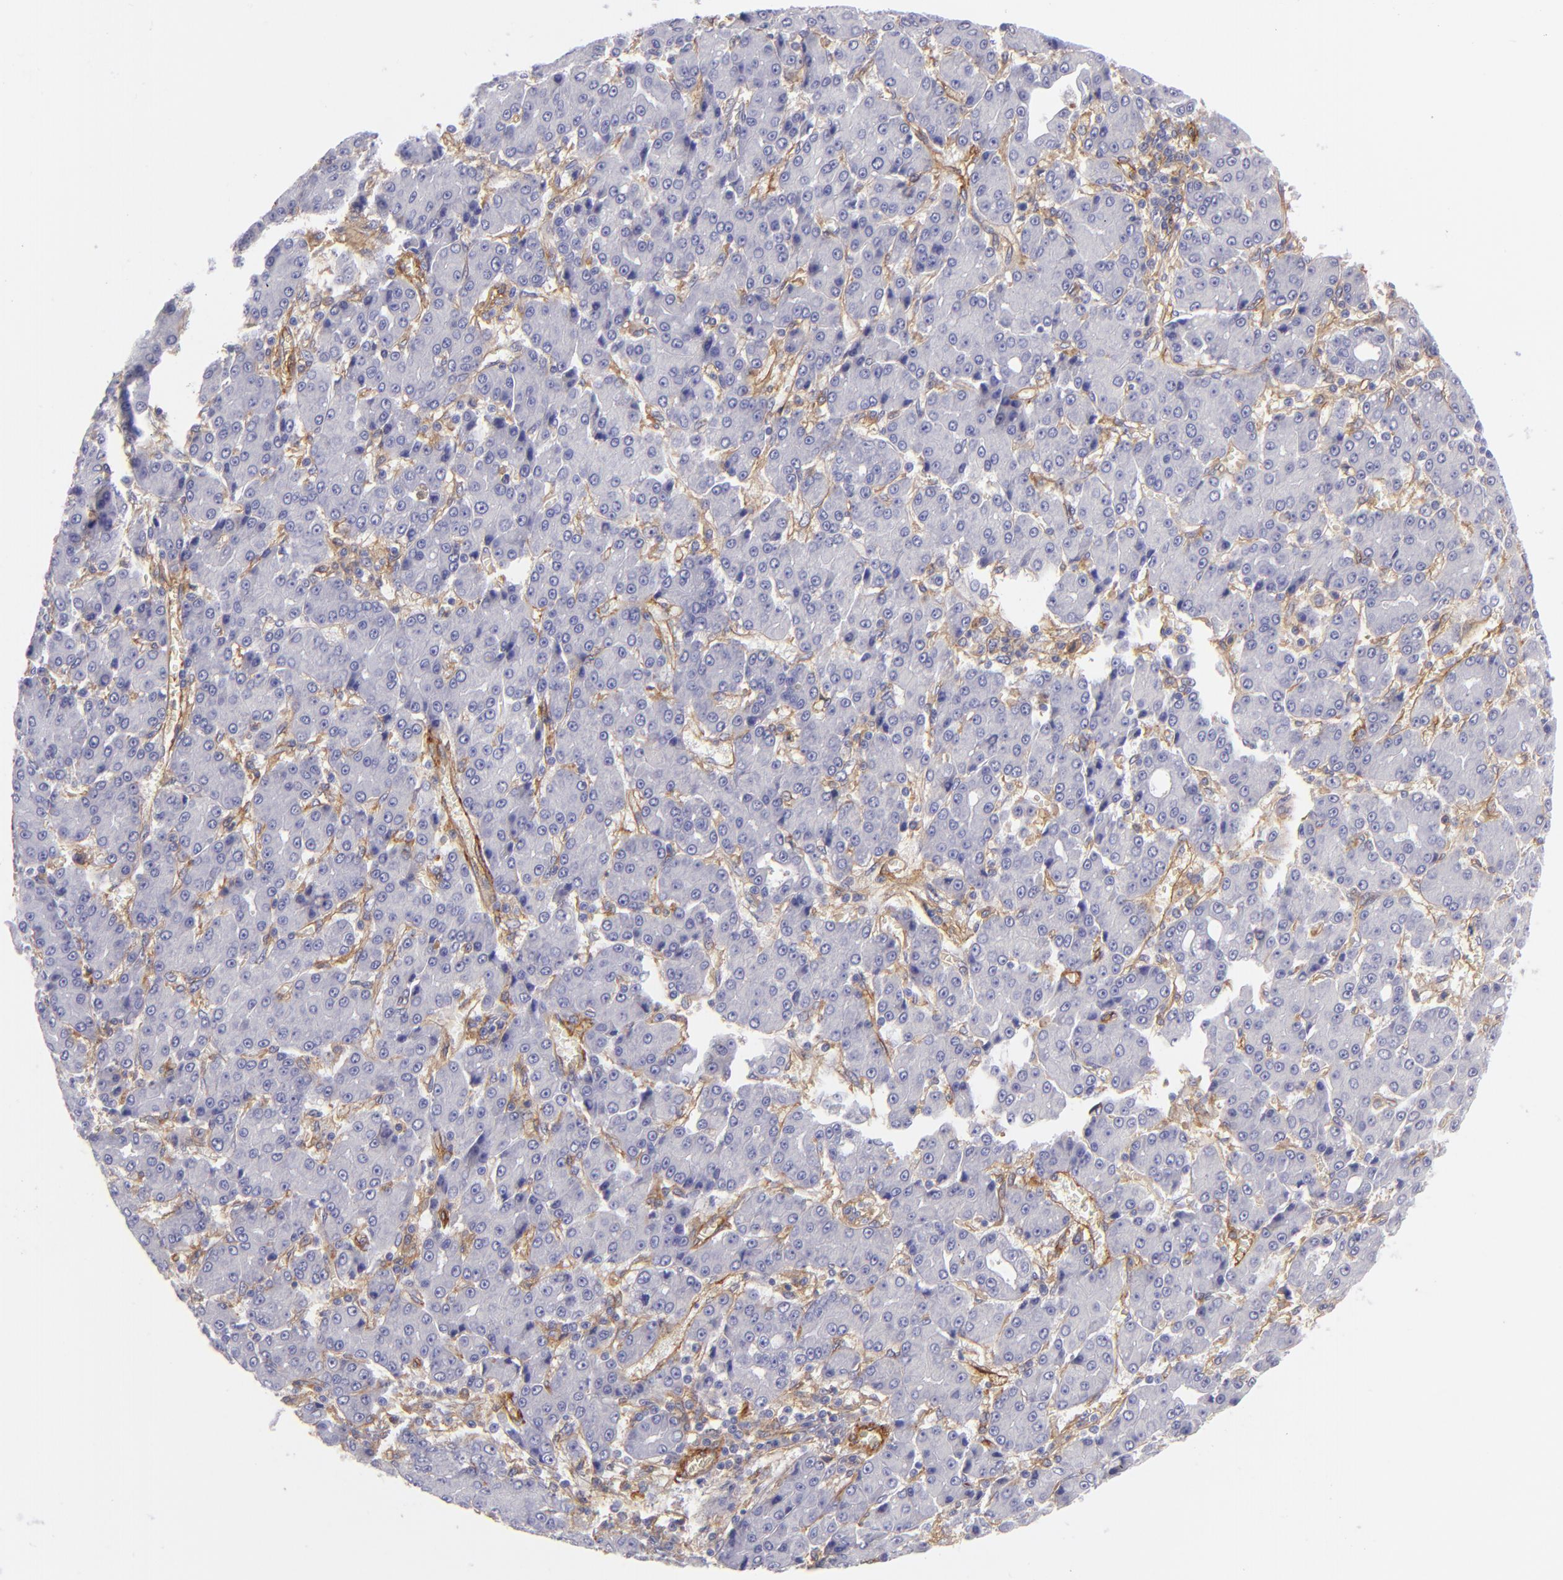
{"staining": {"intensity": "negative", "quantity": "none", "location": "none"}, "tissue": "liver cancer", "cell_type": "Tumor cells", "image_type": "cancer", "snomed": [{"axis": "morphology", "description": "Carcinoma, Hepatocellular, NOS"}, {"axis": "topography", "description": "Liver"}], "caption": "Micrograph shows no significant protein staining in tumor cells of liver cancer (hepatocellular carcinoma).", "gene": "ENTPD1", "patient": {"sex": "male", "age": 69}}